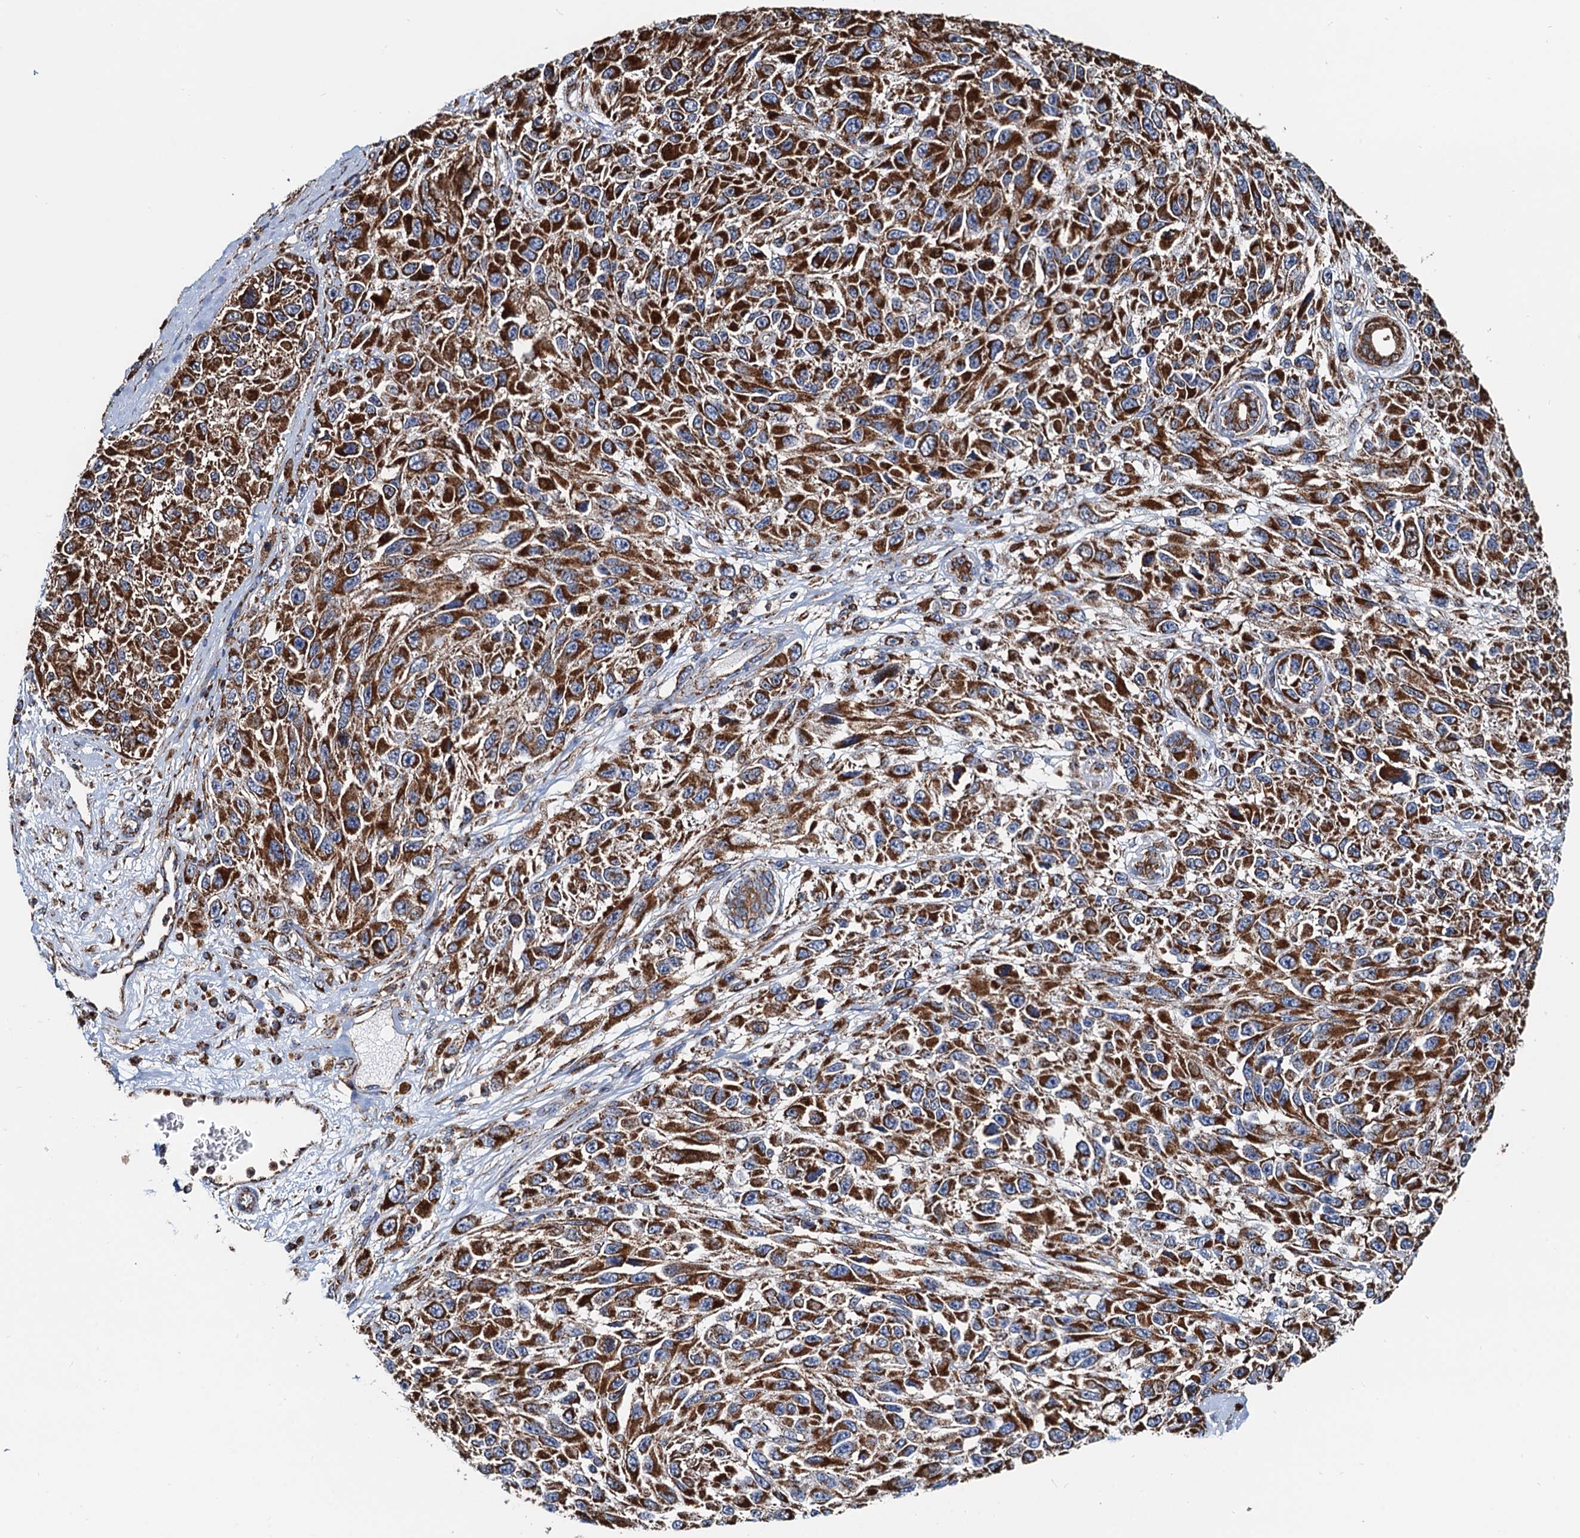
{"staining": {"intensity": "strong", "quantity": ">75%", "location": "cytoplasmic/membranous"}, "tissue": "melanoma", "cell_type": "Tumor cells", "image_type": "cancer", "snomed": [{"axis": "morphology", "description": "Normal tissue, NOS"}, {"axis": "morphology", "description": "Malignant melanoma, NOS"}, {"axis": "topography", "description": "Skin"}], "caption": "Protein analysis of melanoma tissue exhibits strong cytoplasmic/membranous positivity in about >75% of tumor cells.", "gene": "AAGAB", "patient": {"sex": "female", "age": 96}}